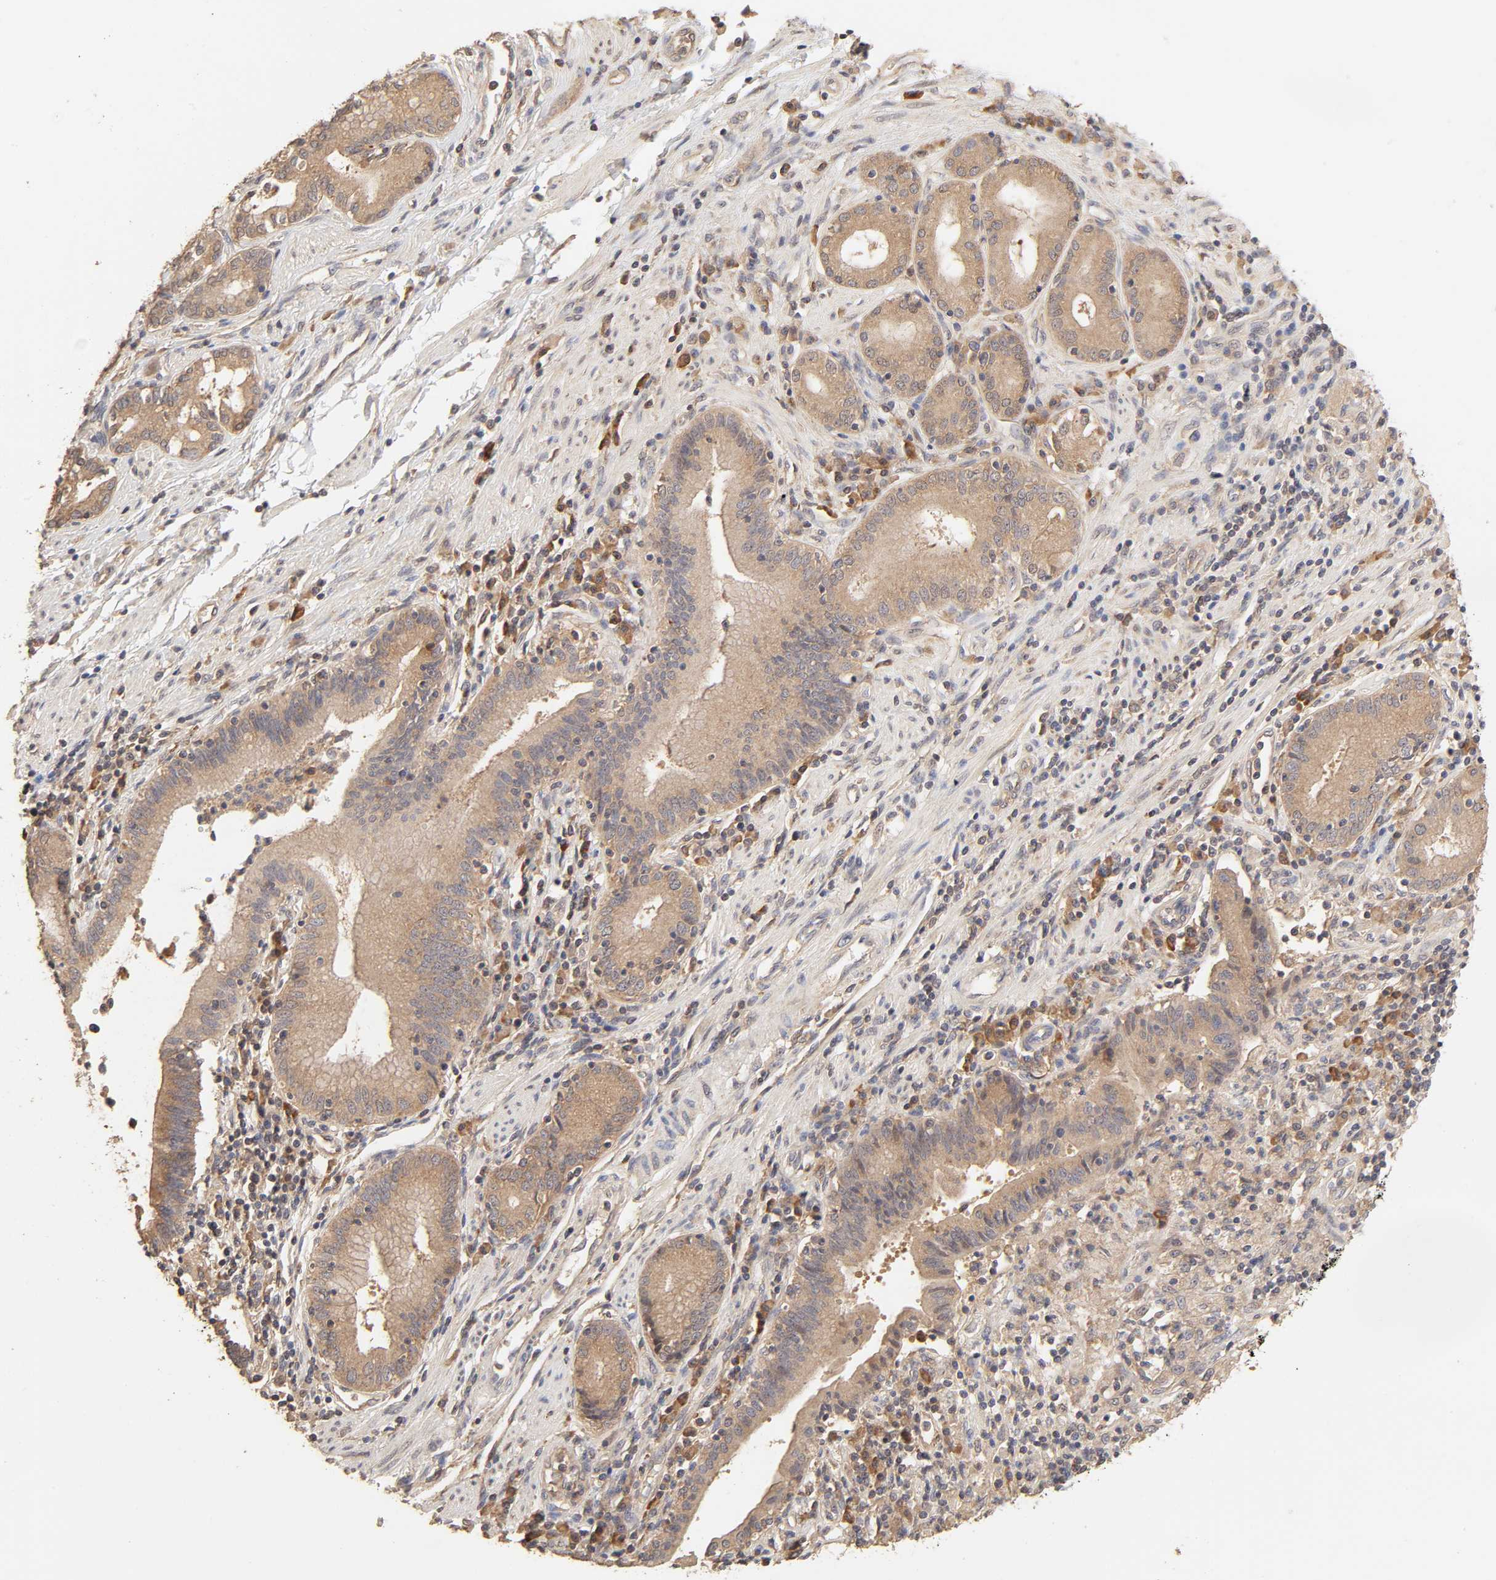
{"staining": {"intensity": "weak", "quantity": ">75%", "location": "cytoplasmic/membranous"}, "tissue": "pancreatic cancer", "cell_type": "Tumor cells", "image_type": "cancer", "snomed": [{"axis": "morphology", "description": "Adenocarcinoma, NOS"}, {"axis": "topography", "description": "Pancreas"}], "caption": "Pancreatic cancer stained for a protein (brown) reveals weak cytoplasmic/membranous positive staining in about >75% of tumor cells.", "gene": "AP1G2", "patient": {"sex": "female", "age": 48}}